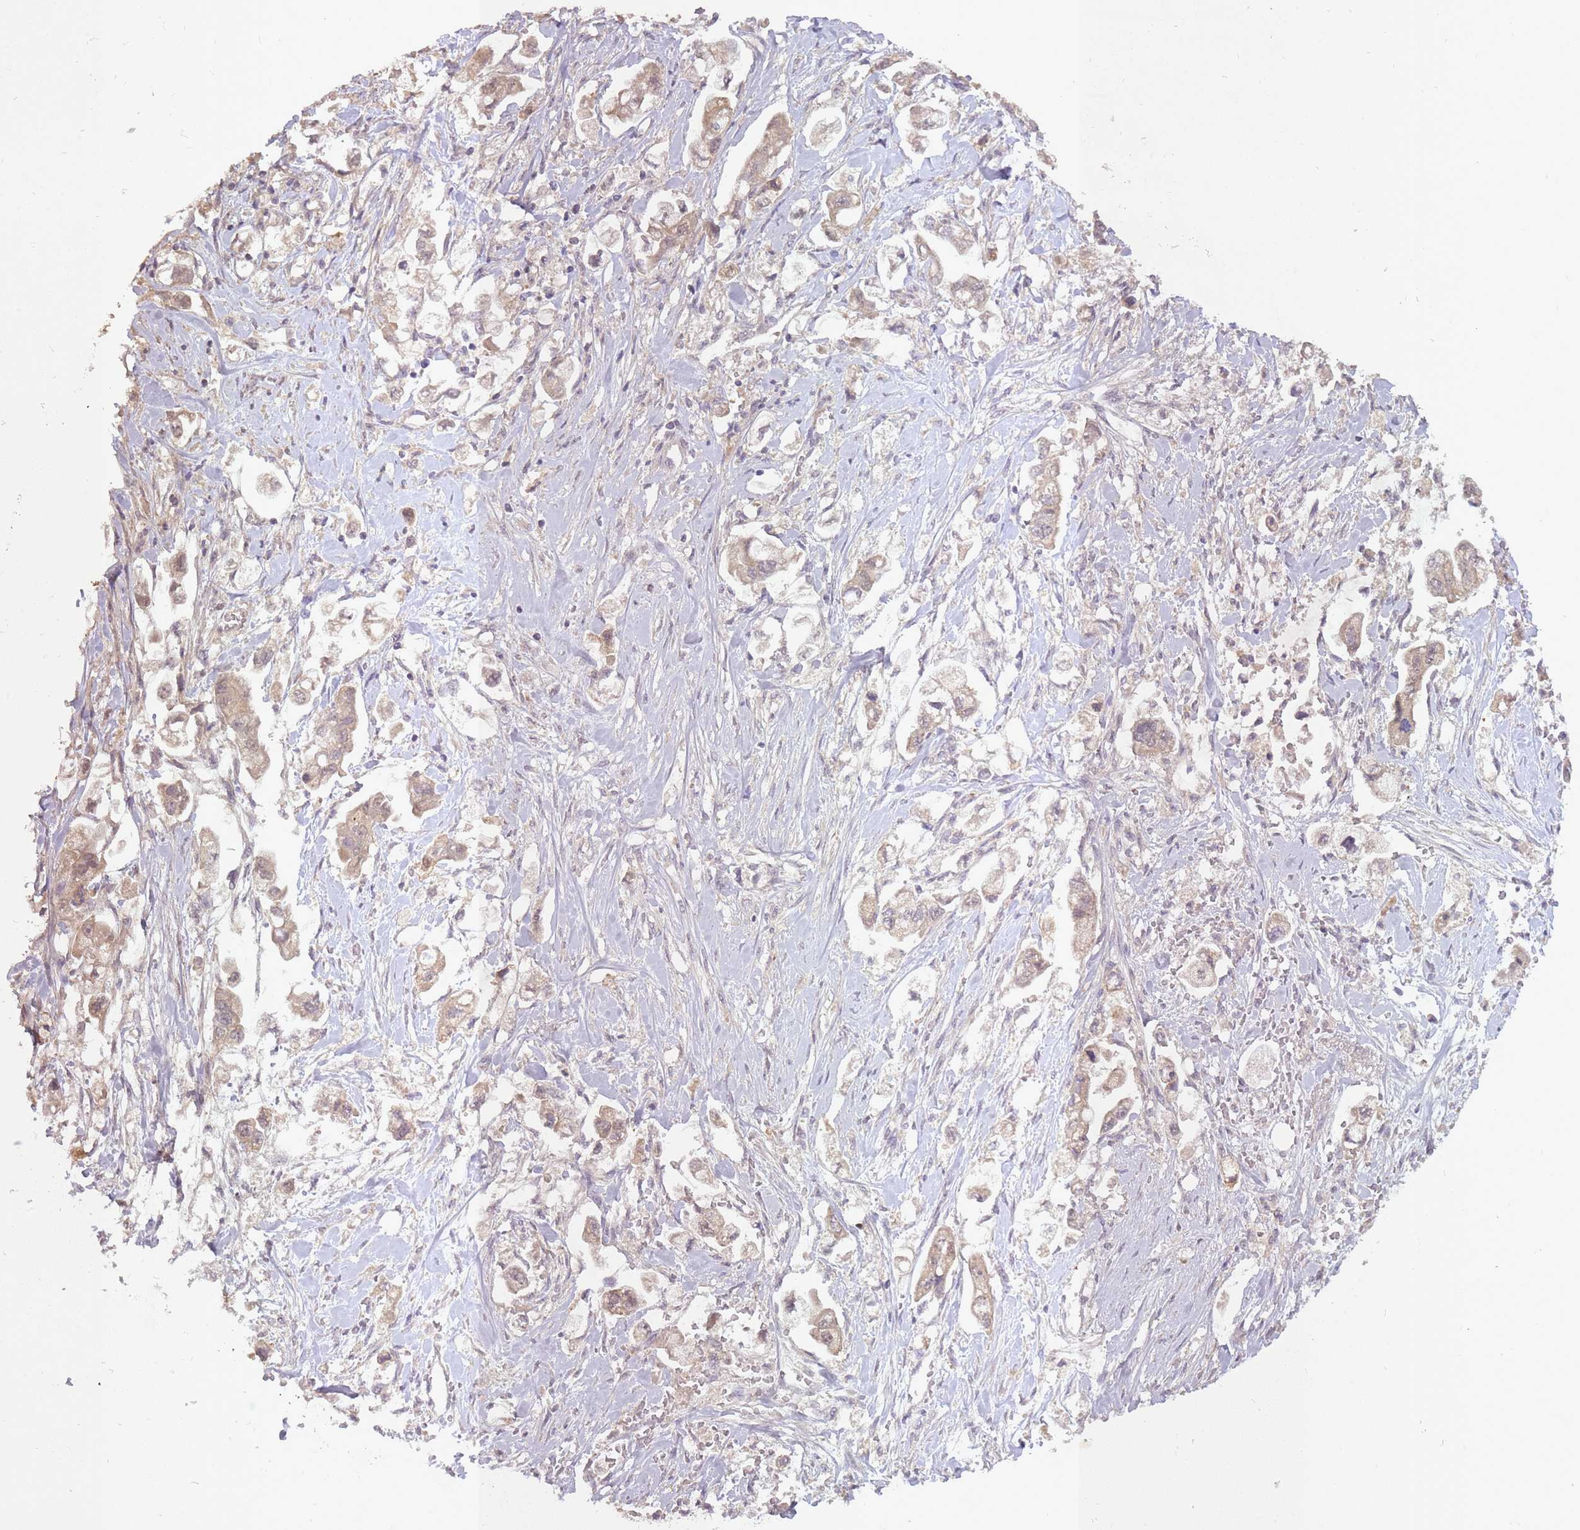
{"staining": {"intensity": "weak", "quantity": ">75%", "location": "cytoplasmic/membranous"}, "tissue": "stomach cancer", "cell_type": "Tumor cells", "image_type": "cancer", "snomed": [{"axis": "morphology", "description": "Adenocarcinoma, NOS"}, {"axis": "topography", "description": "Stomach"}], "caption": "Protein expression analysis of human adenocarcinoma (stomach) reveals weak cytoplasmic/membranous staining in approximately >75% of tumor cells.", "gene": "LRATD2", "patient": {"sex": "male", "age": 62}}